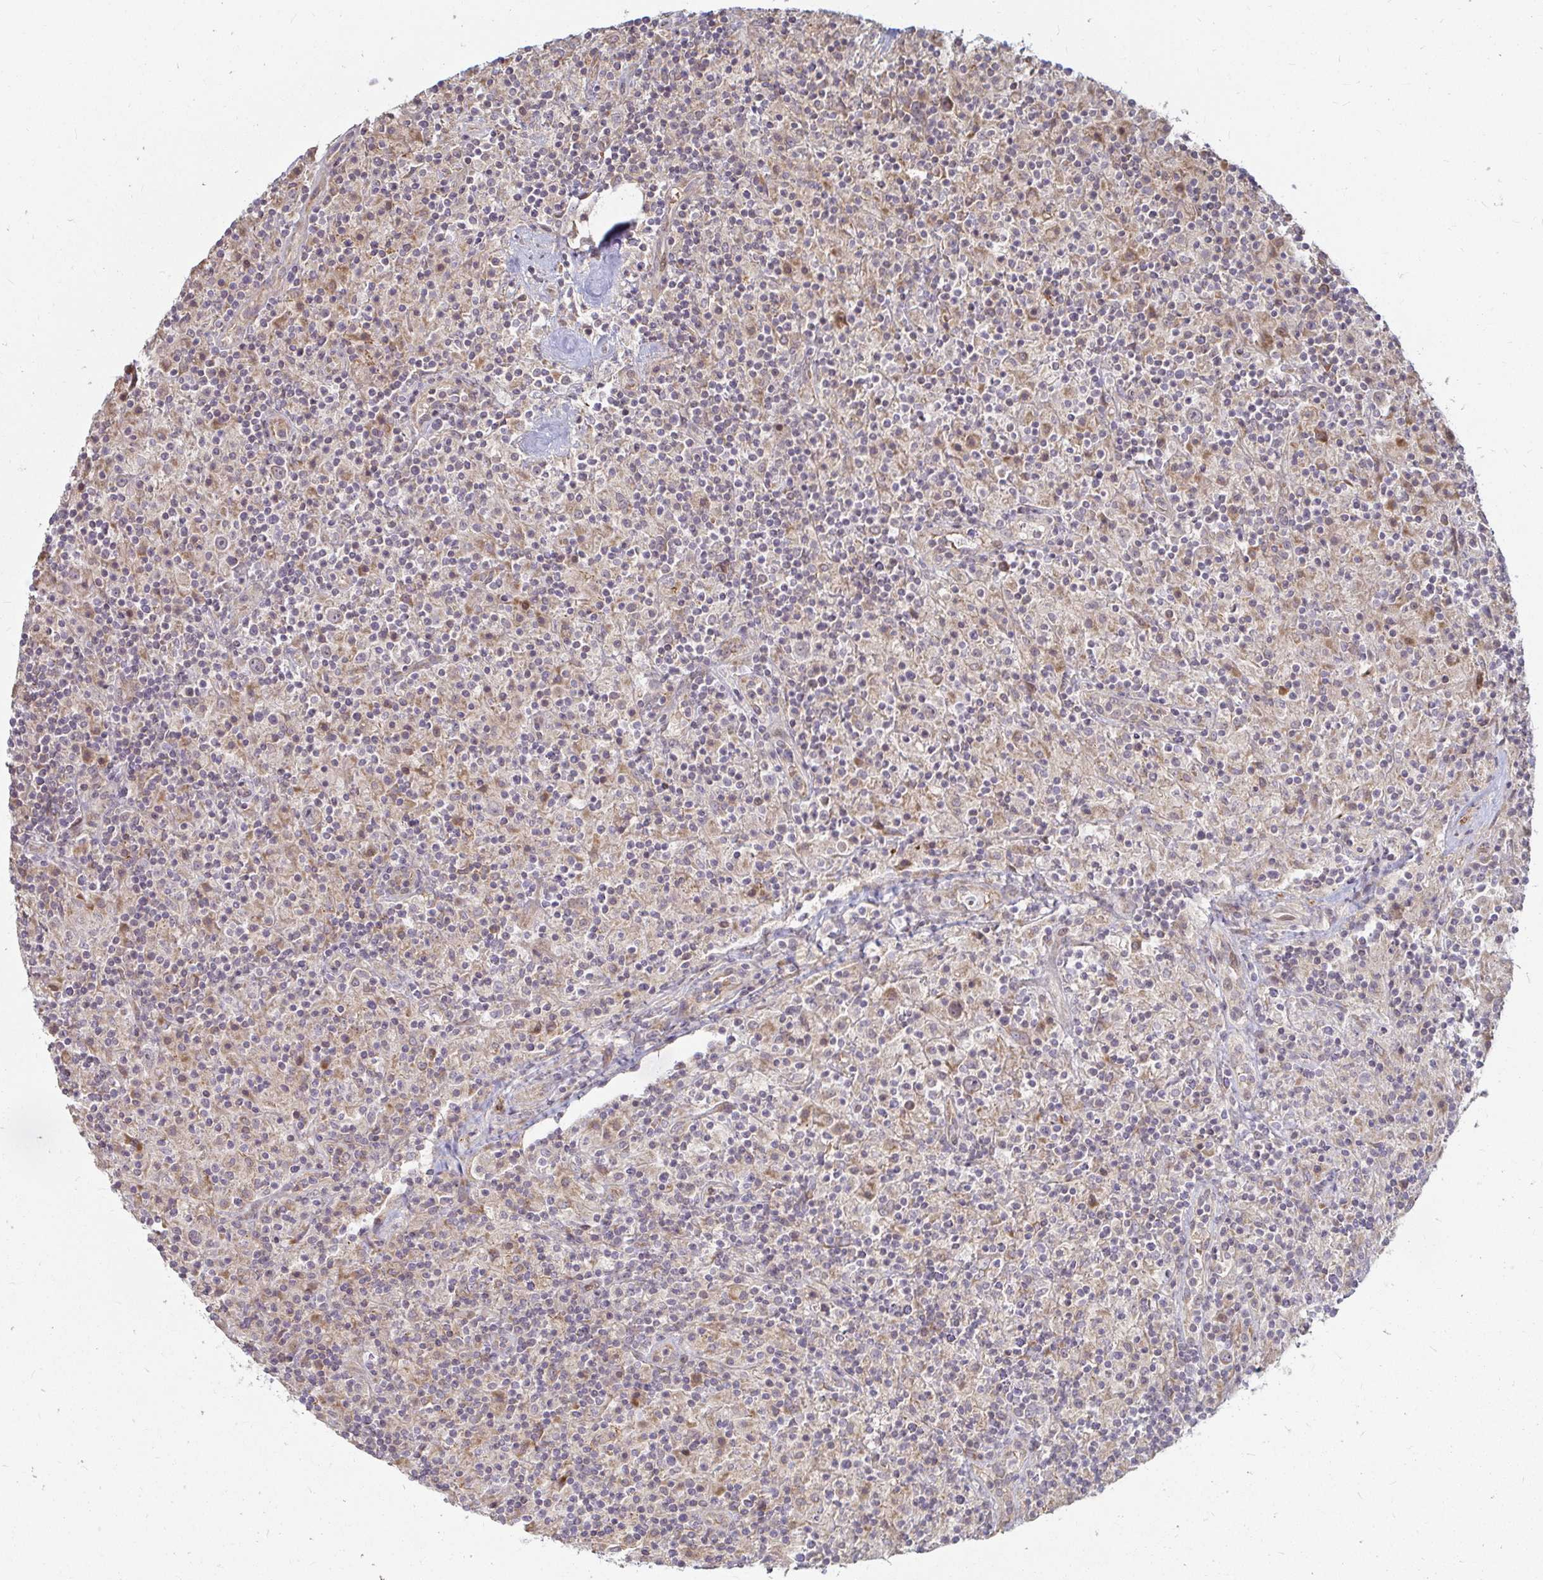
{"staining": {"intensity": "weak", "quantity": "<25%", "location": "cytoplasmic/membranous"}, "tissue": "lymphoma", "cell_type": "Tumor cells", "image_type": "cancer", "snomed": [{"axis": "morphology", "description": "Hodgkin's disease, NOS"}, {"axis": "topography", "description": "Lymph node"}], "caption": "This histopathology image is of Hodgkin's disease stained with immunohistochemistry (IHC) to label a protein in brown with the nuclei are counter-stained blue. There is no staining in tumor cells.", "gene": "CAST", "patient": {"sex": "male", "age": 70}}